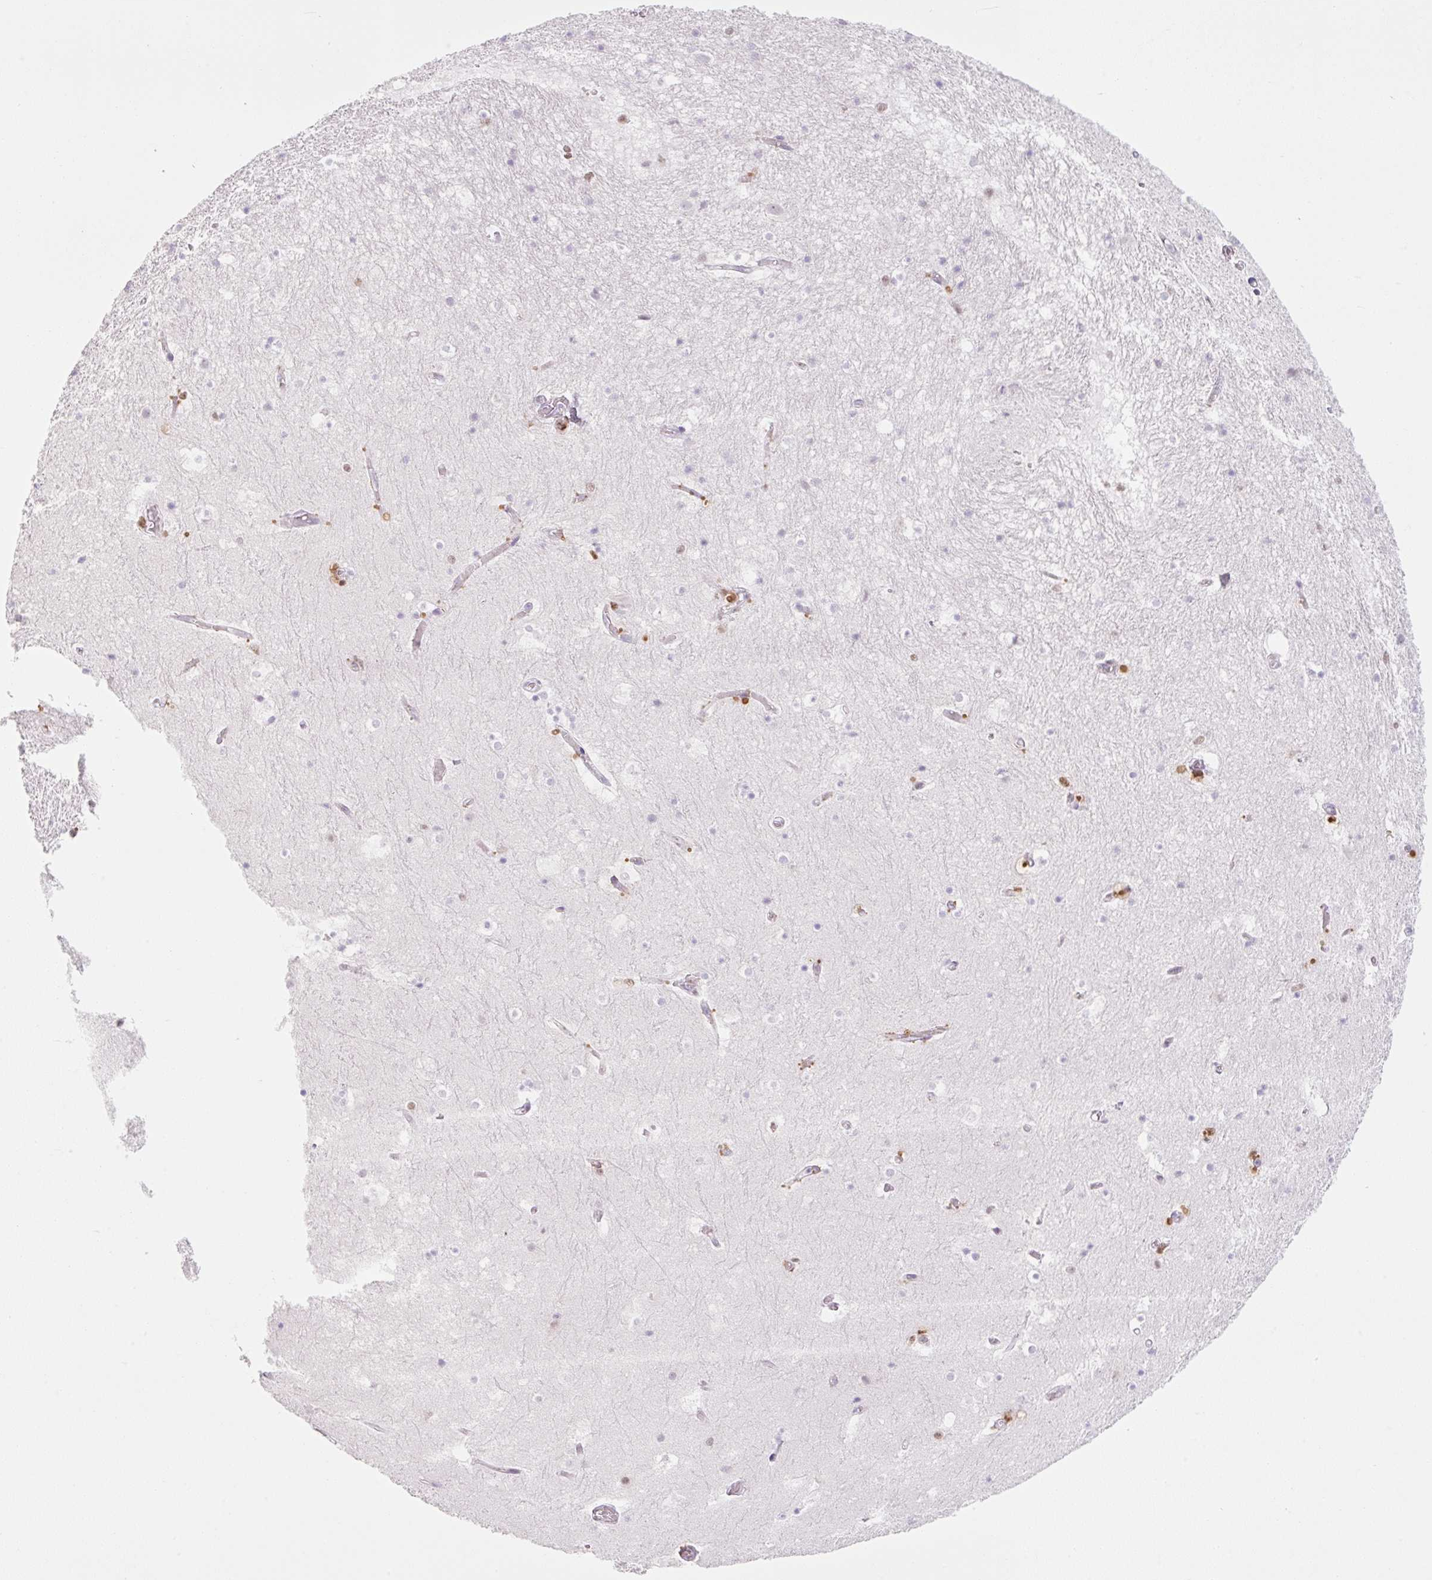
{"staining": {"intensity": "negative", "quantity": "none", "location": "none"}, "tissue": "hippocampus", "cell_type": "Glial cells", "image_type": "normal", "snomed": [{"axis": "morphology", "description": "Normal tissue, NOS"}, {"axis": "topography", "description": "Hippocampus"}], "caption": "An image of hippocampus stained for a protein displays no brown staining in glial cells.", "gene": "TLE3", "patient": {"sex": "female", "age": 52}}